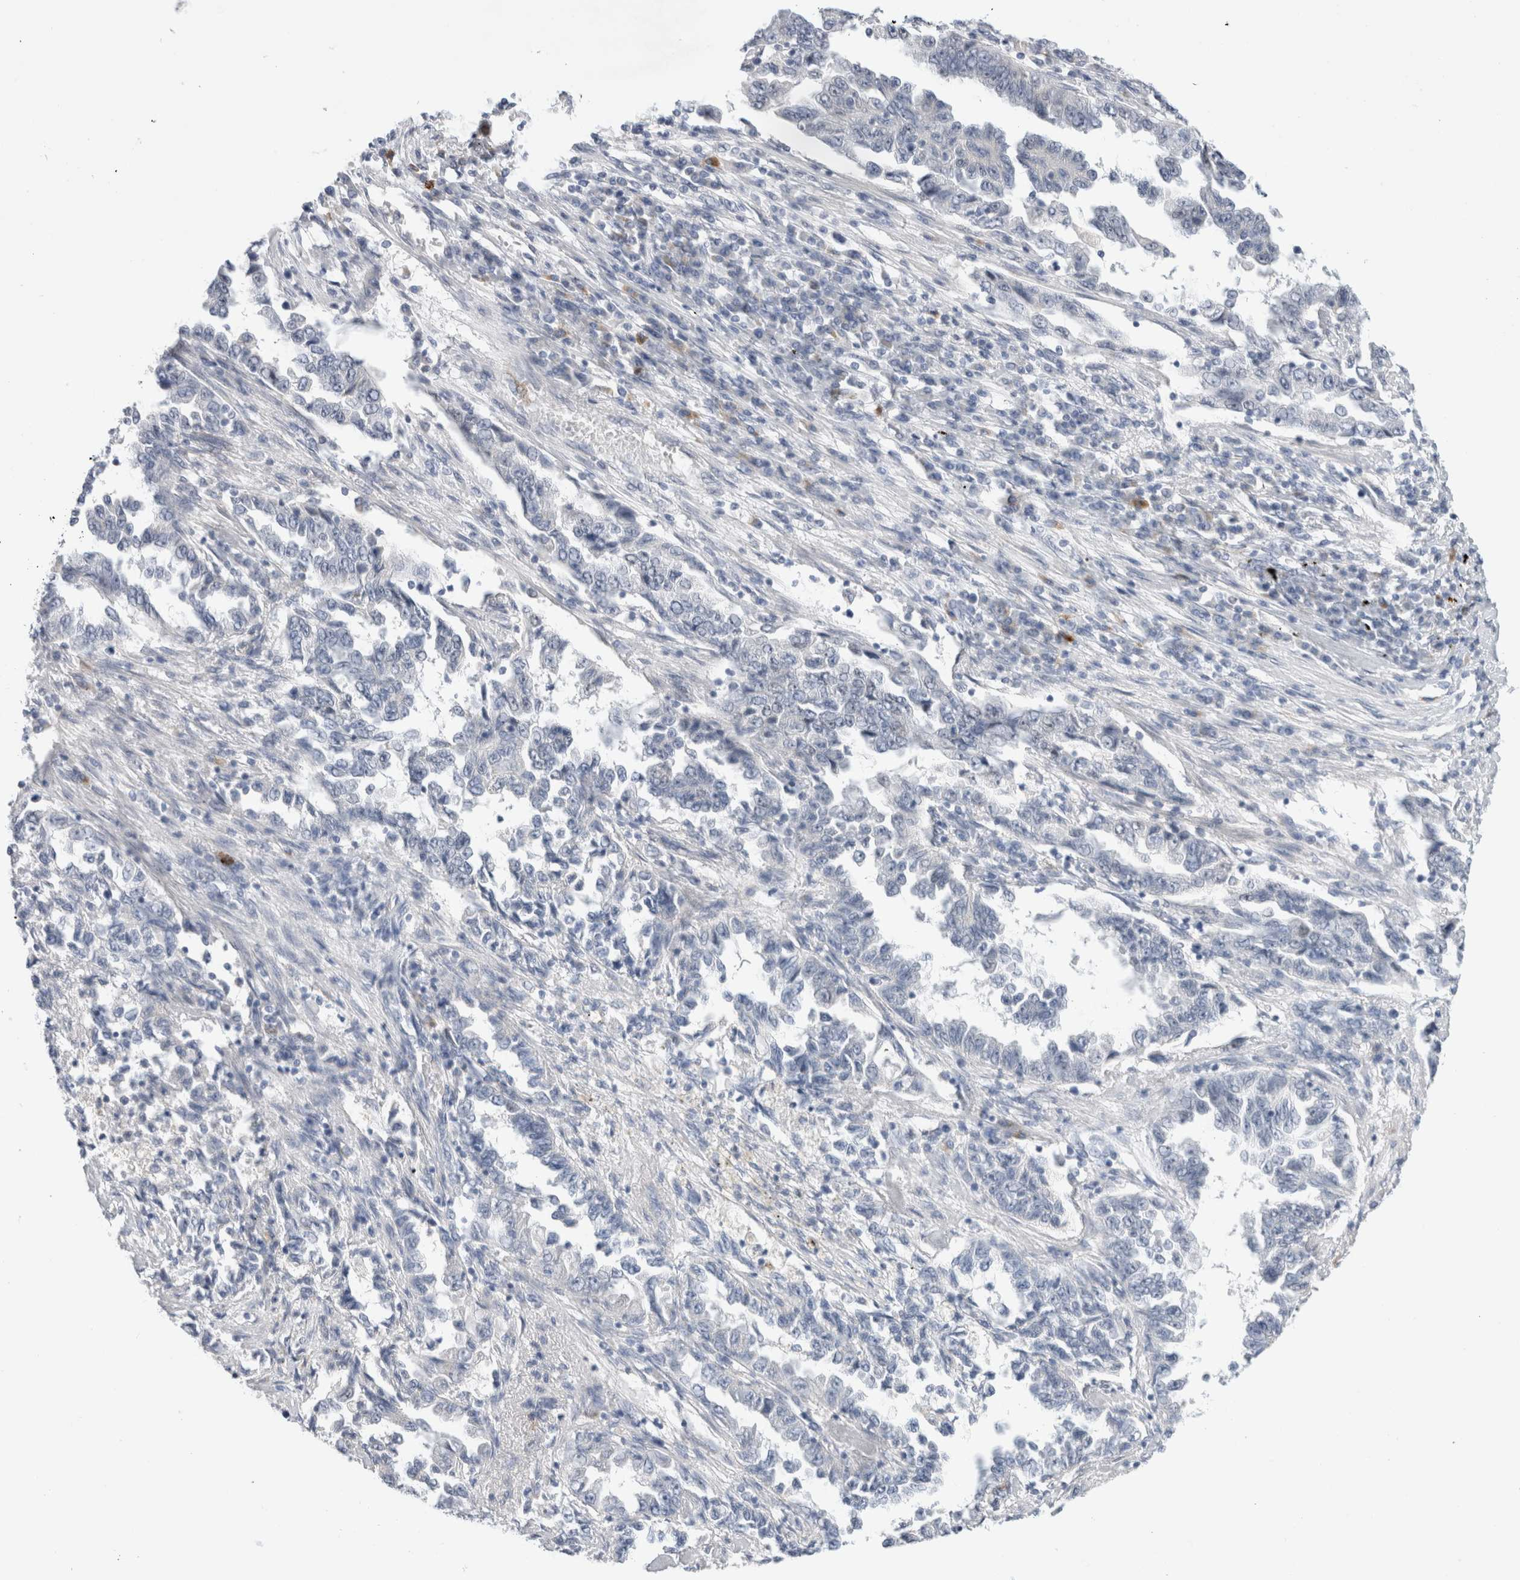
{"staining": {"intensity": "negative", "quantity": "none", "location": "none"}, "tissue": "lung cancer", "cell_type": "Tumor cells", "image_type": "cancer", "snomed": [{"axis": "morphology", "description": "Adenocarcinoma, NOS"}, {"axis": "topography", "description": "Lung"}], "caption": "Lung cancer (adenocarcinoma) was stained to show a protein in brown. There is no significant expression in tumor cells. (DAB immunohistochemistry (IHC) visualized using brightfield microscopy, high magnification).", "gene": "SLC22A12", "patient": {"sex": "female", "age": 51}}